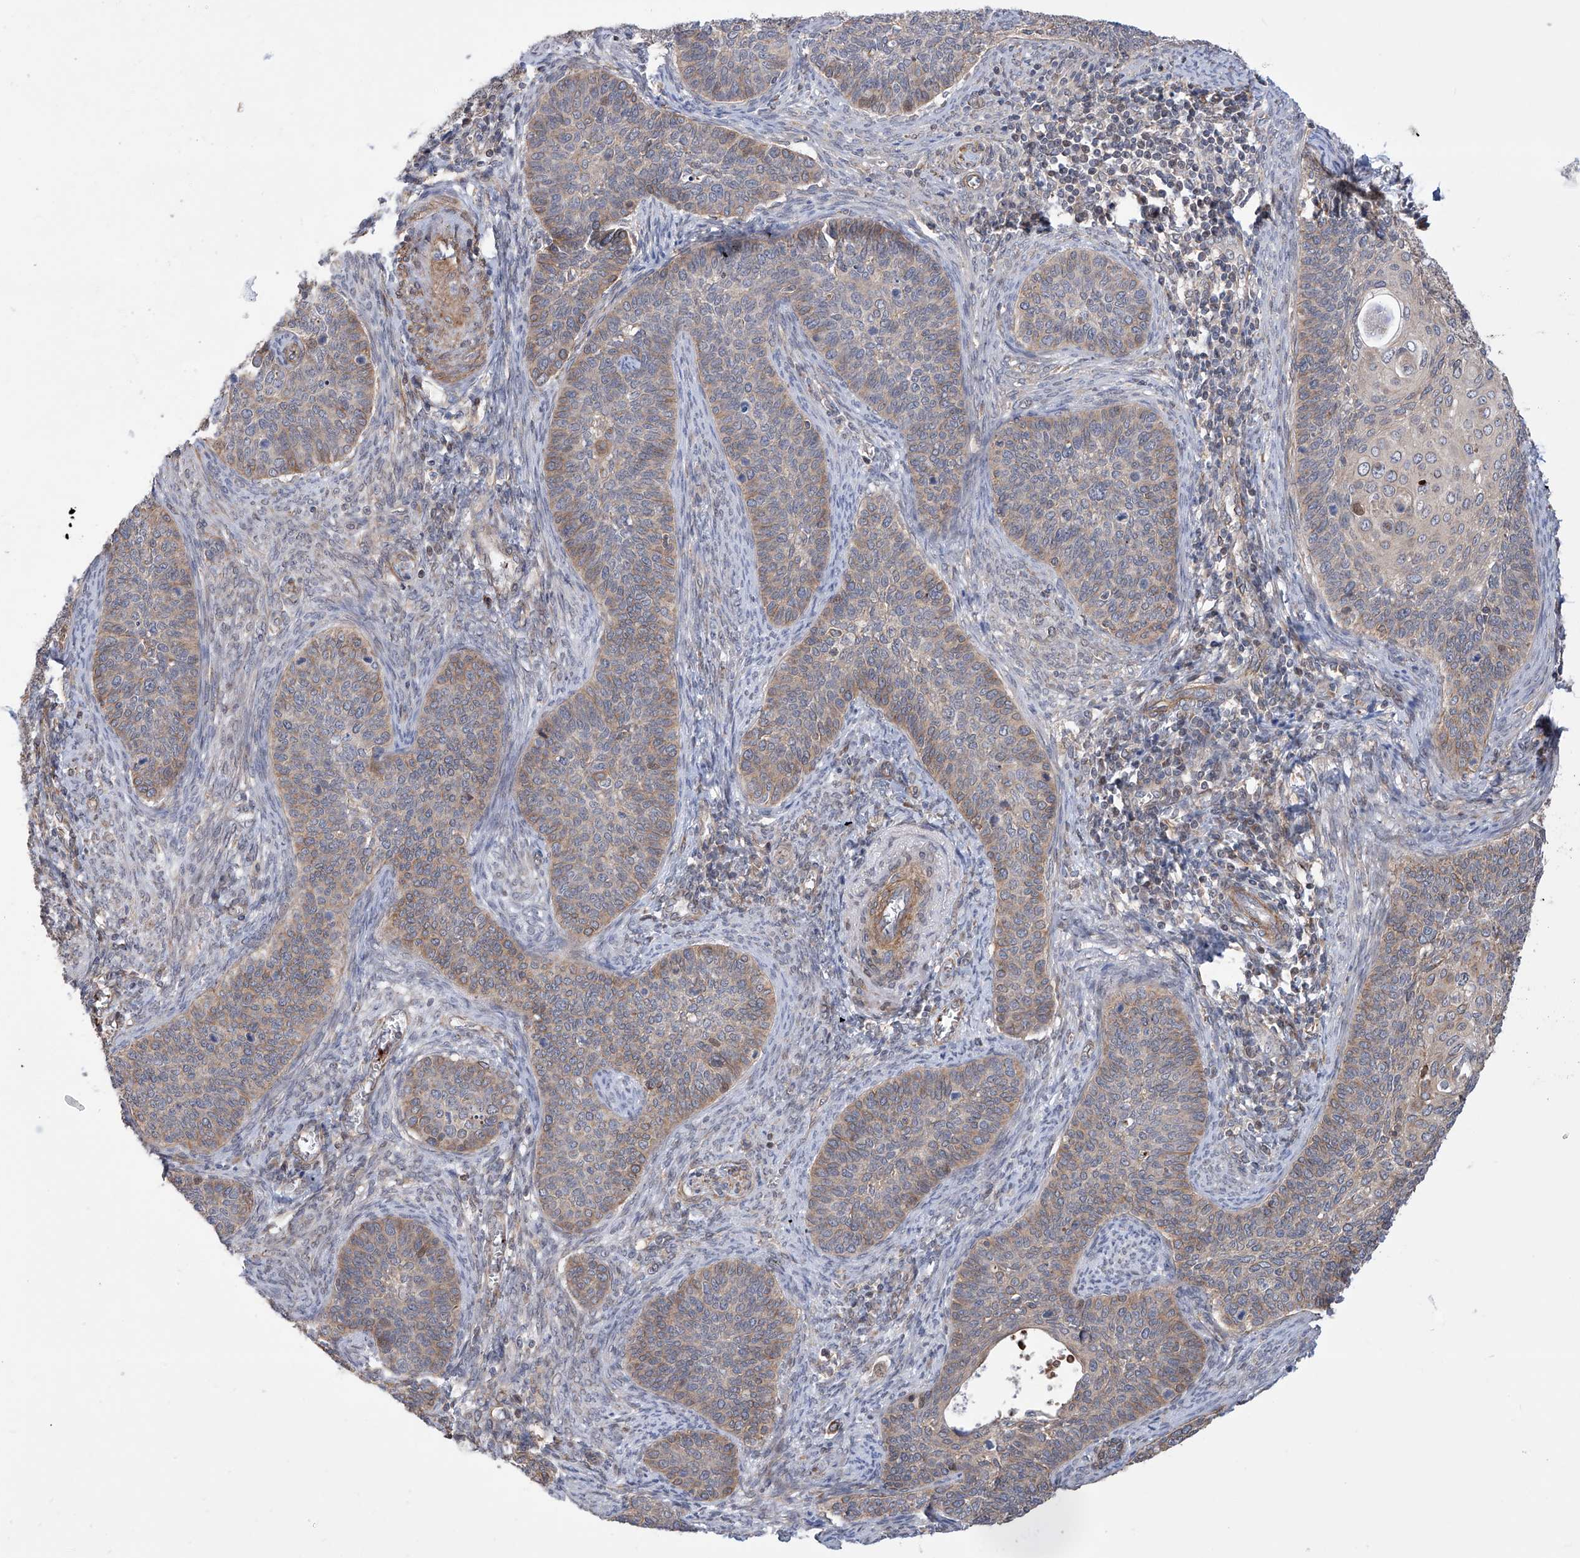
{"staining": {"intensity": "moderate", "quantity": ">75%", "location": "cytoplasmic/membranous"}, "tissue": "cervical cancer", "cell_type": "Tumor cells", "image_type": "cancer", "snomed": [{"axis": "morphology", "description": "Squamous cell carcinoma, NOS"}, {"axis": "topography", "description": "Cervix"}], "caption": "Cervical cancer tissue displays moderate cytoplasmic/membranous positivity in about >75% of tumor cells, visualized by immunohistochemistry. (DAB (3,3'-diaminobenzidine) IHC, brown staining for protein, blue staining for nuclei).", "gene": "APAF1", "patient": {"sex": "female", "age": 33}}